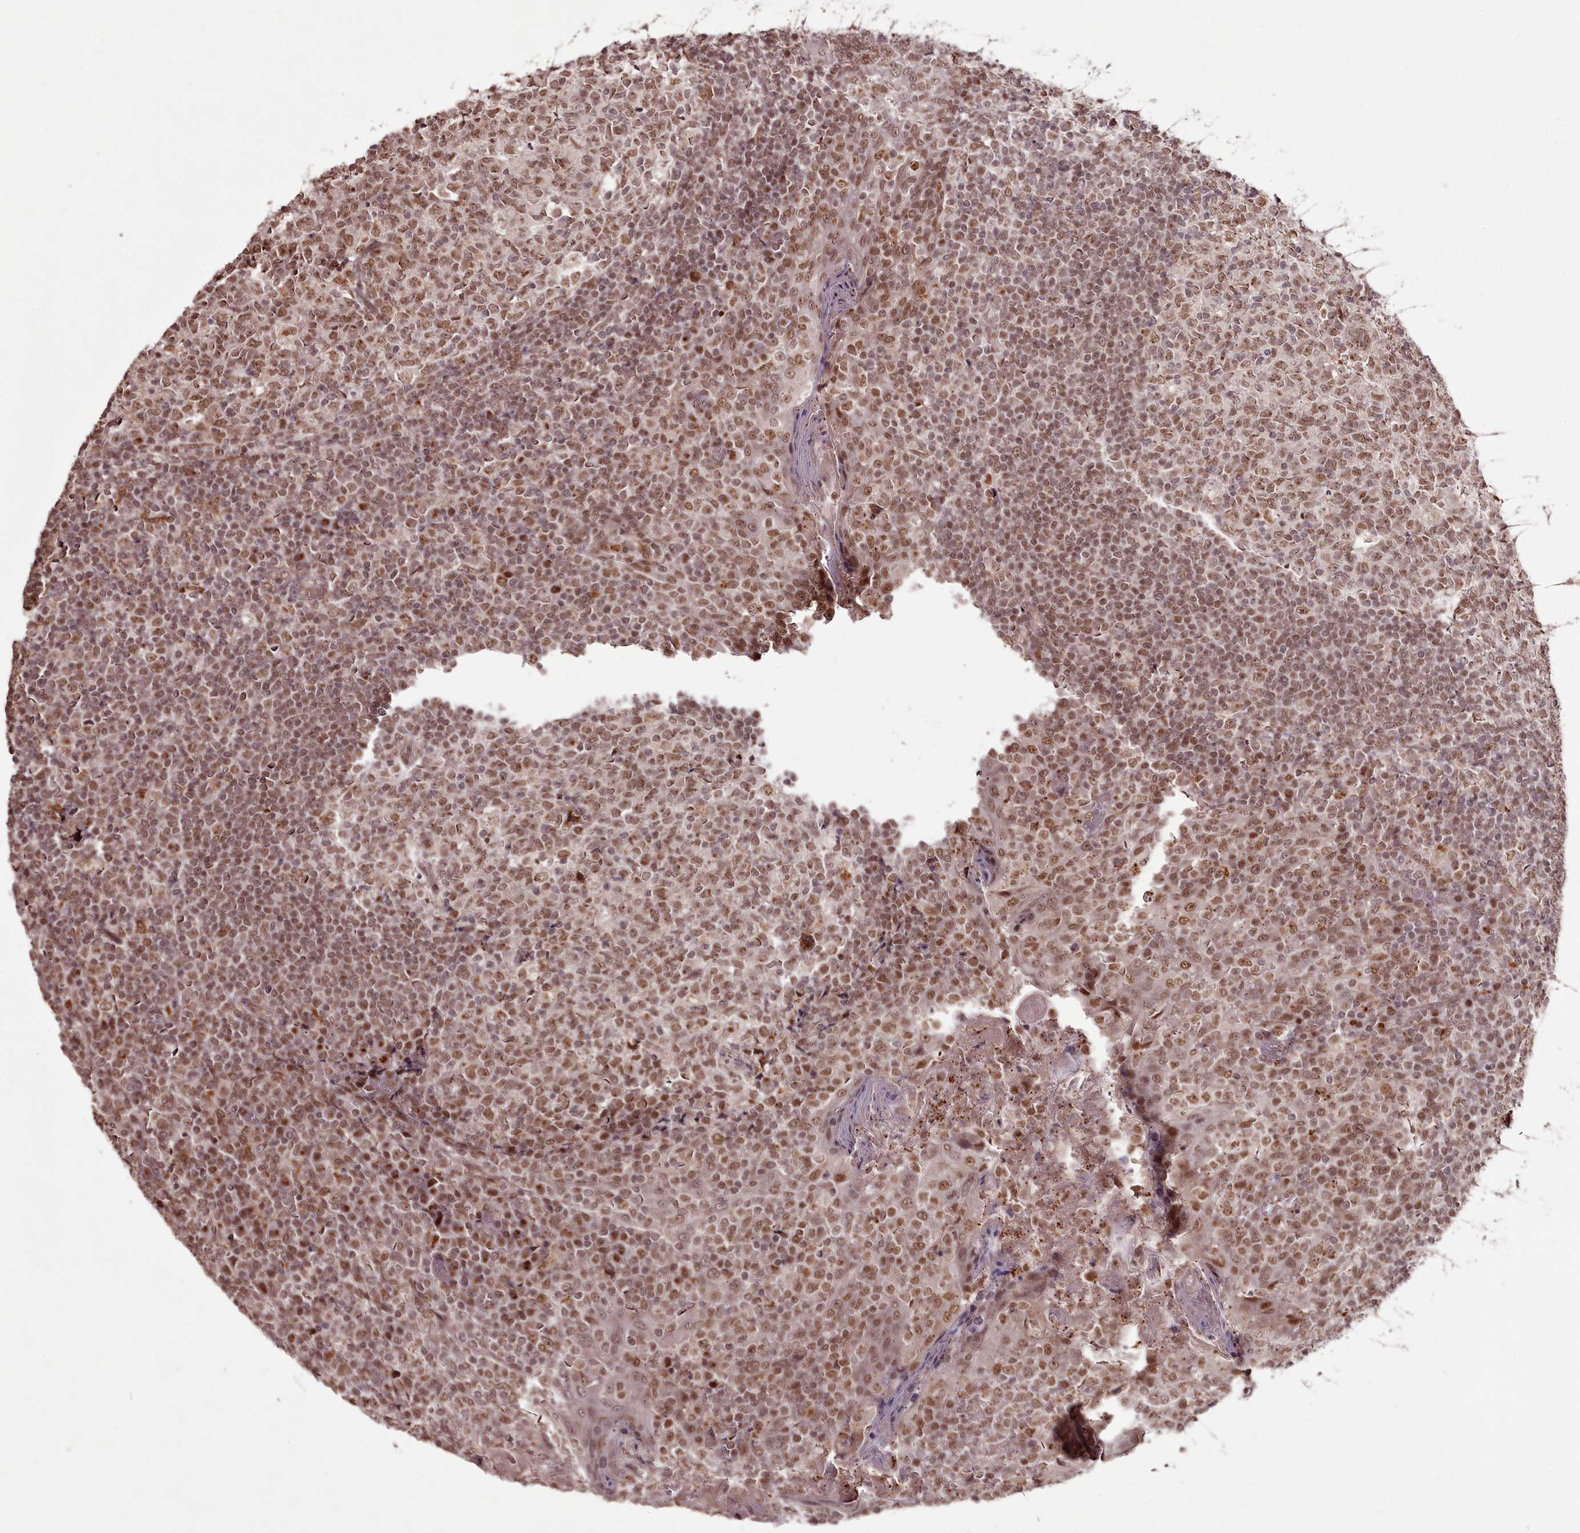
{"staining": {"intensity": "moderate", "quantity": ">75%", "location": "nuclear"}, "tissue": "tonsil", "cell_type": "Germinal center cells", "image_type": "normal", "snomed": [{"axis": "morphology", "description": "Normal tissue, NOS"}, {"axis": "topography", "description": "Tonsil"}], "caption": "DAB immunohistochemical staining of unremarkable tonsil displays moderate nuclear protein expression in approximately >75% of germinal center cells.", "gene": "CEP83", "patient": {"sex": "female", "age": 19}}